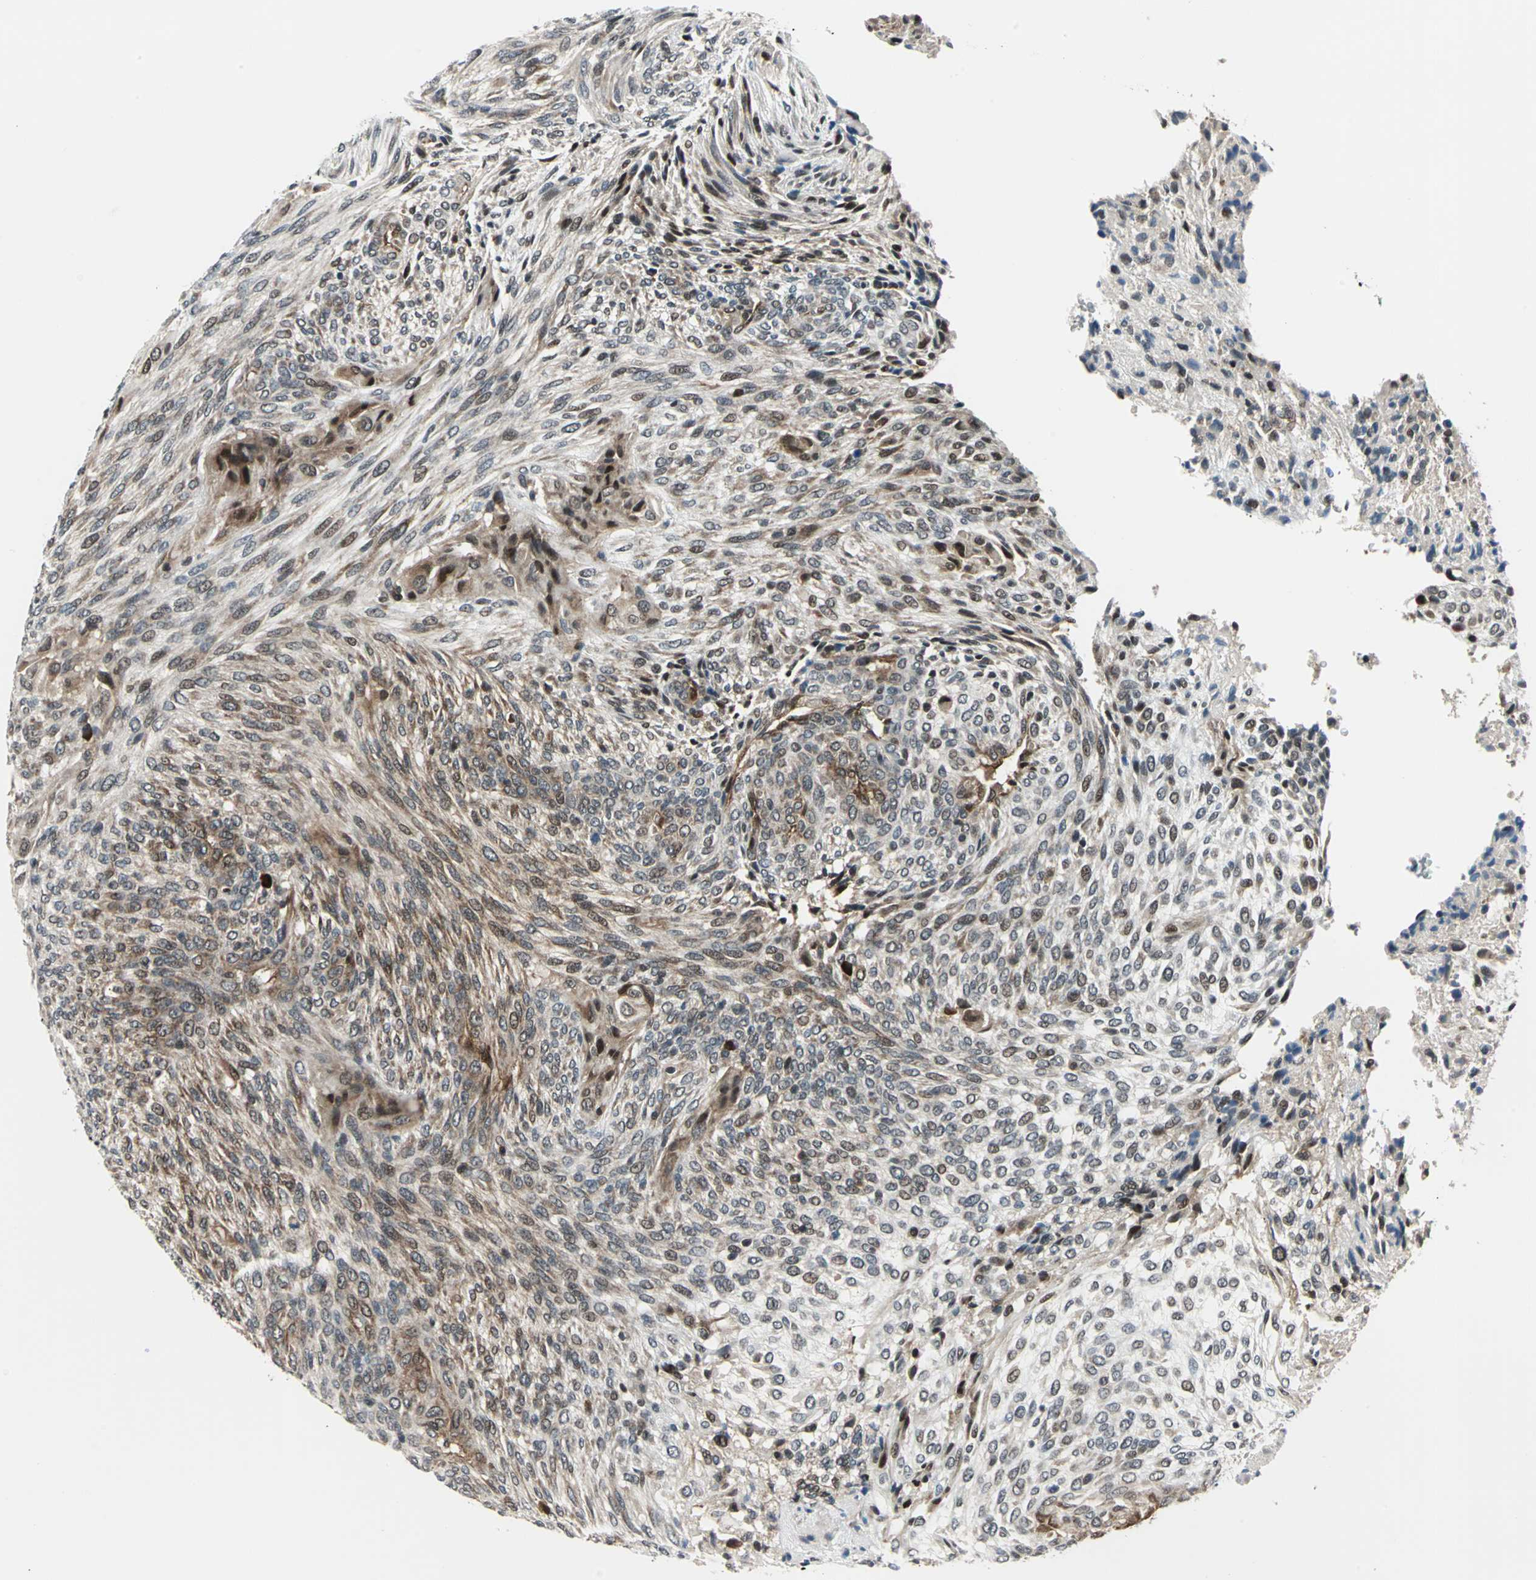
{"staining": {"intensity": "moderate", "quantity": ">75%", "location": "cytoplasmic/membranous,nuclear"}, "tissue": "glioma", "cell_type": "Tumor cells", "image_type": "cancer", "snomed": [{"axis": "morphology", "description": "Glioma, malignant, High grade"}, {"axis": "topography", "description": "Cerebral cortex"}], "caption": "Human glioma stained with a brown dye demonstrates moderate cytoplasmic/membranous and nuclear positive positivity in approximately >75% of tumor cells.", "gene": "POLR3K", "patient": {"sex": "female", "age": 55}}